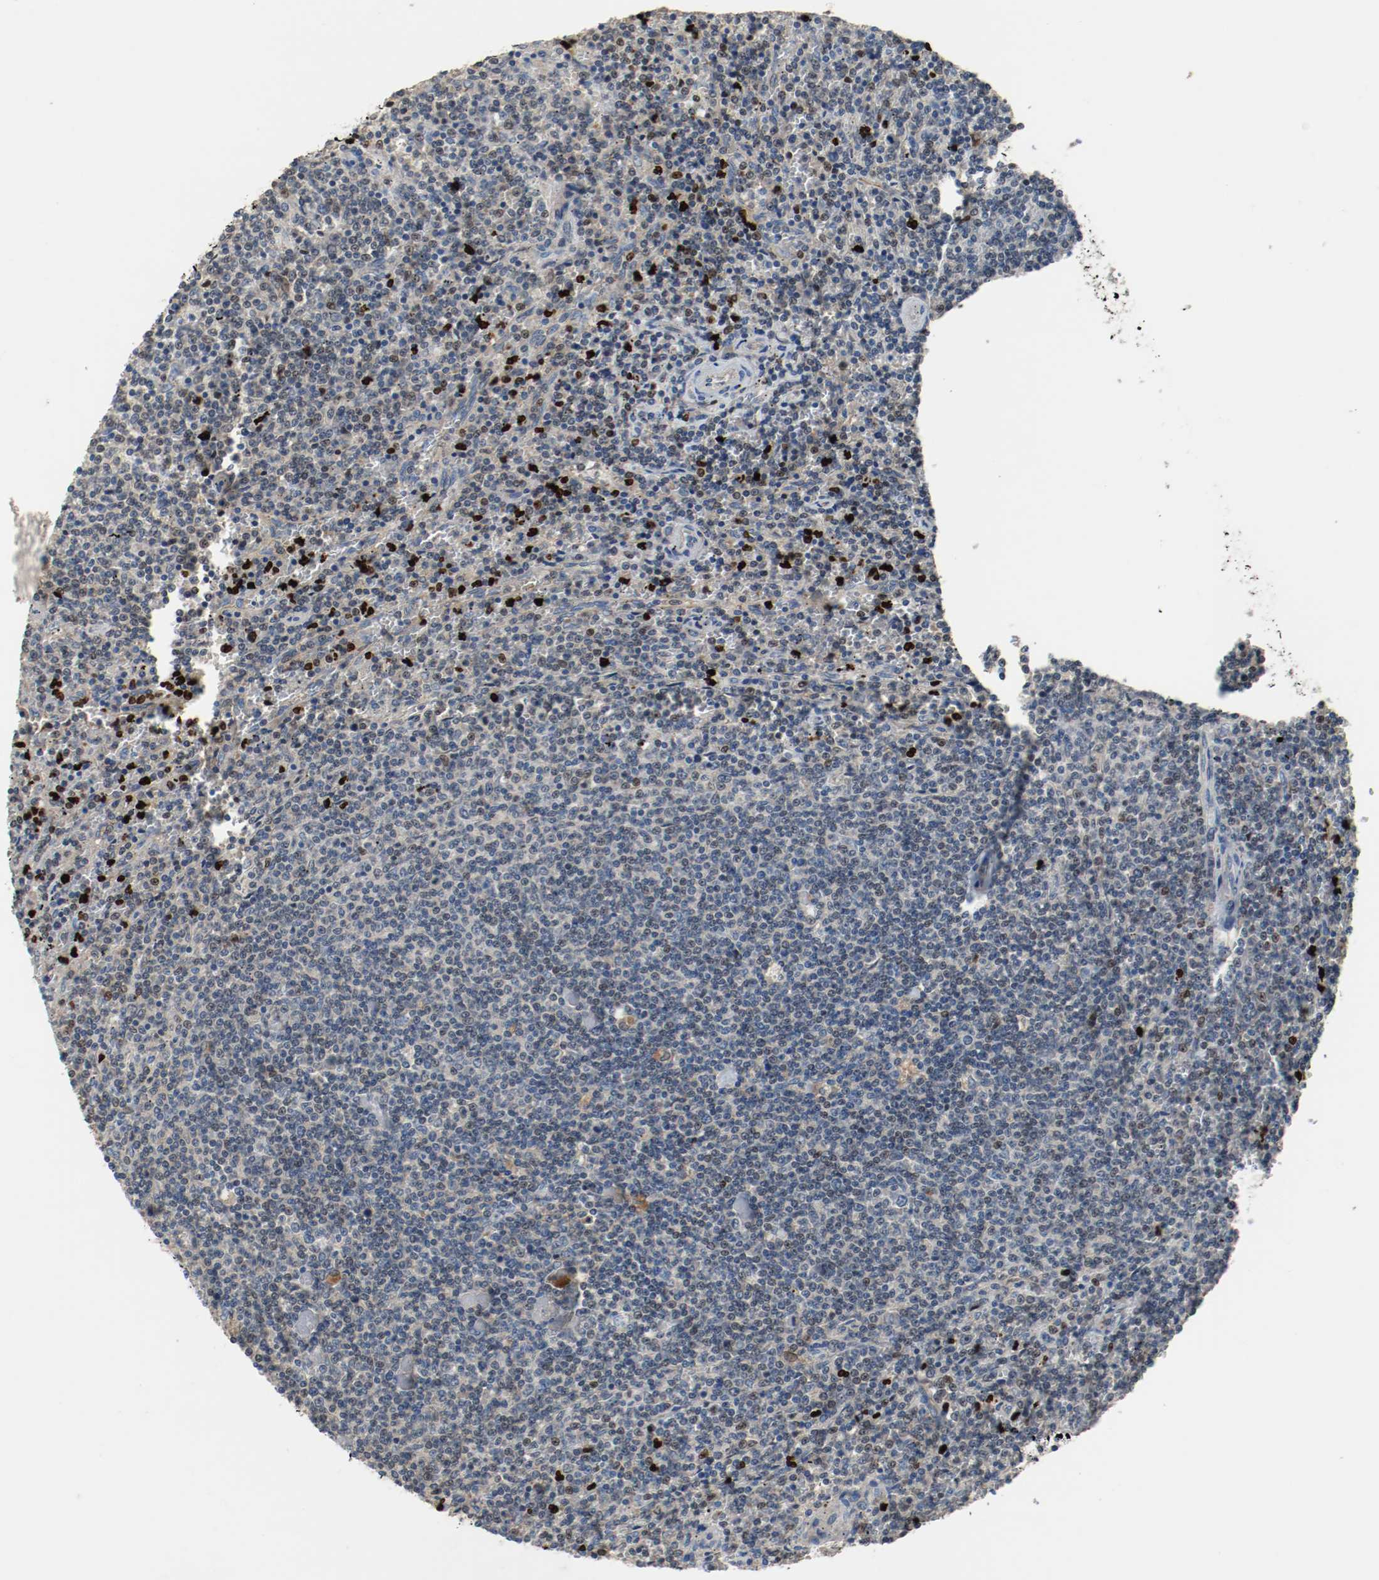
{"staining": {"intensity": "negative", "quantity": "none", "location": "none"}, "tissue": "lymphoma", "cell_type": "Tumor cells", "image_type": "cancer", "snomed": [{"axis": "morphology", "description": "Malignant lymphoma, non-Hodgkin's type, Low grade"}, {"axis": "topography", "description": "Spleen"}], "caption": "This micrograph is of lymphoma stained with immunohistochemistry (IHC) to label a protein in brown with the nuclei are counter-stained blue. There is no positivity in tumor cells. (DAB IHC with hematoxylin counter stain).", "gene": "BLK", "patient": {"sex": "female", "age": 50}}